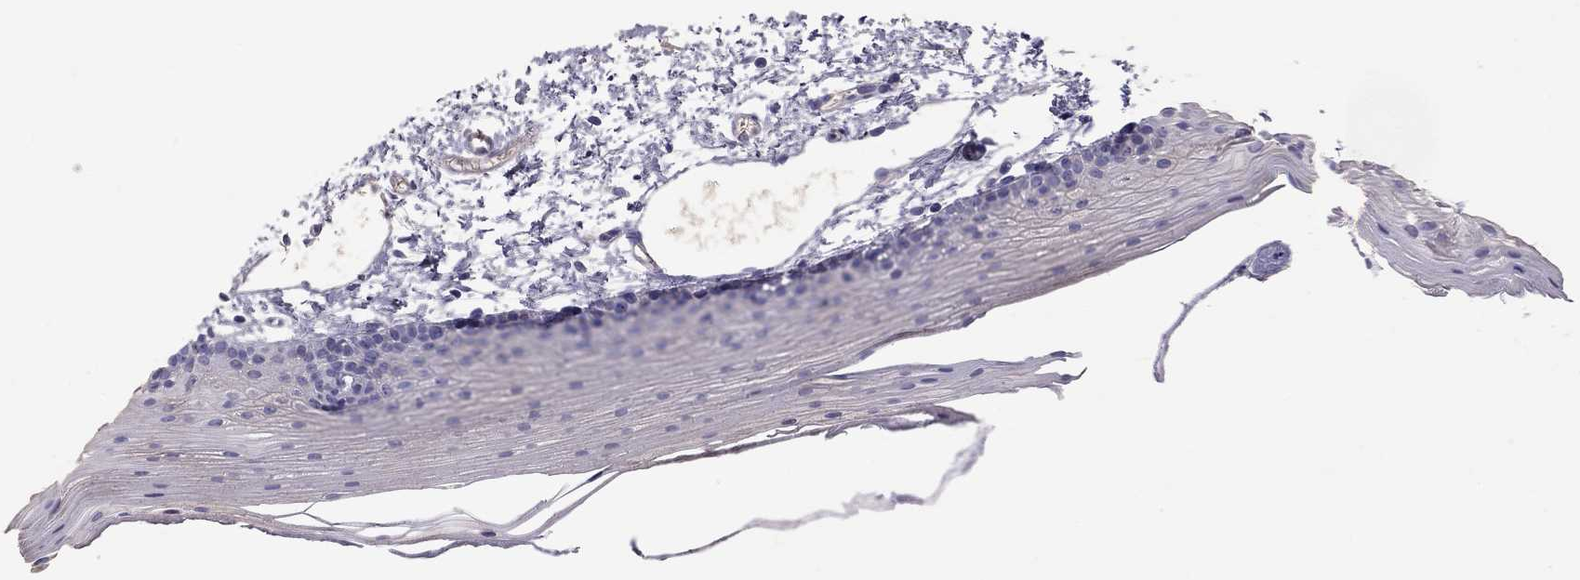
{"staining": {"intensity": "negative", "quantity": "none", "location": "none"}, "tissue": "oral mucosa", "cell_type": "Squamous epithelial cells", "image_type": "normal", "snomed": [{"axis": "morphology", "description": "Normal tissue, NOS"}, {"axis": "topography", "description": "Oral tissue"}], "caption": "This is an immunohistochemistry micrograph of normal oral mucosa. There is no expression in squamous epithelial cells.", "gene": "CFAP91", "patient": {"sex": "female", "age": 57}}